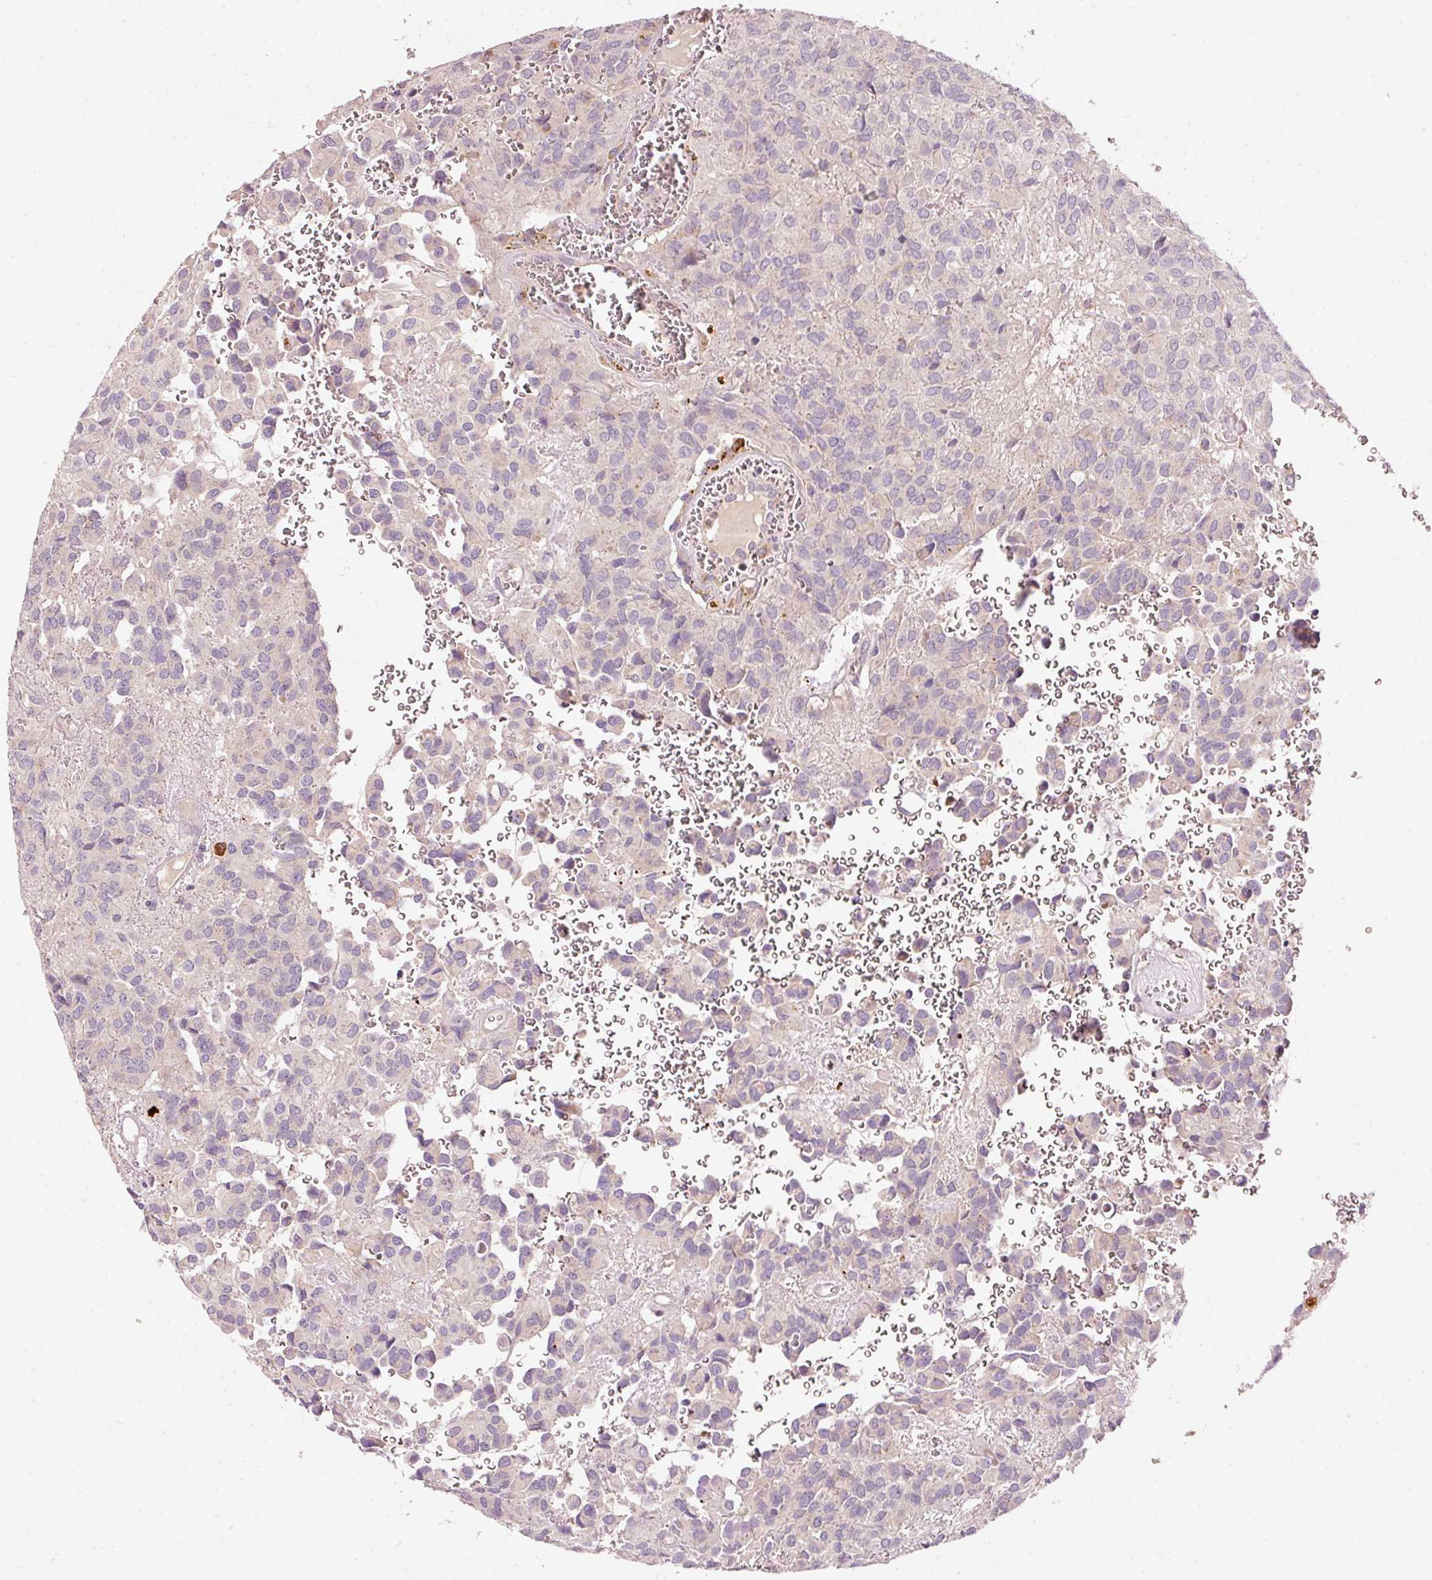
{"staining": {"intensity": "negative", "quantity": "none", "location": "none"}, "tissue": "glioma", "cell_type": "Tumor cells", "image_type": "cancer", "snomed": [{"axis": "morphology", "description": "Glioma, malignant, Low grade"}, {"axis": "topography", "description": "Brain"}], "caption": "Immunohistochemistry photomicrograph of neoplastic tissue: low-grade glioma (malignant) stained with DAB (3,3'-diaminobenzidine) exhibits no significant protein expression in tumor cells.", "gene": "KLHL21", "patient": {"sex": "male", "age": 56}}